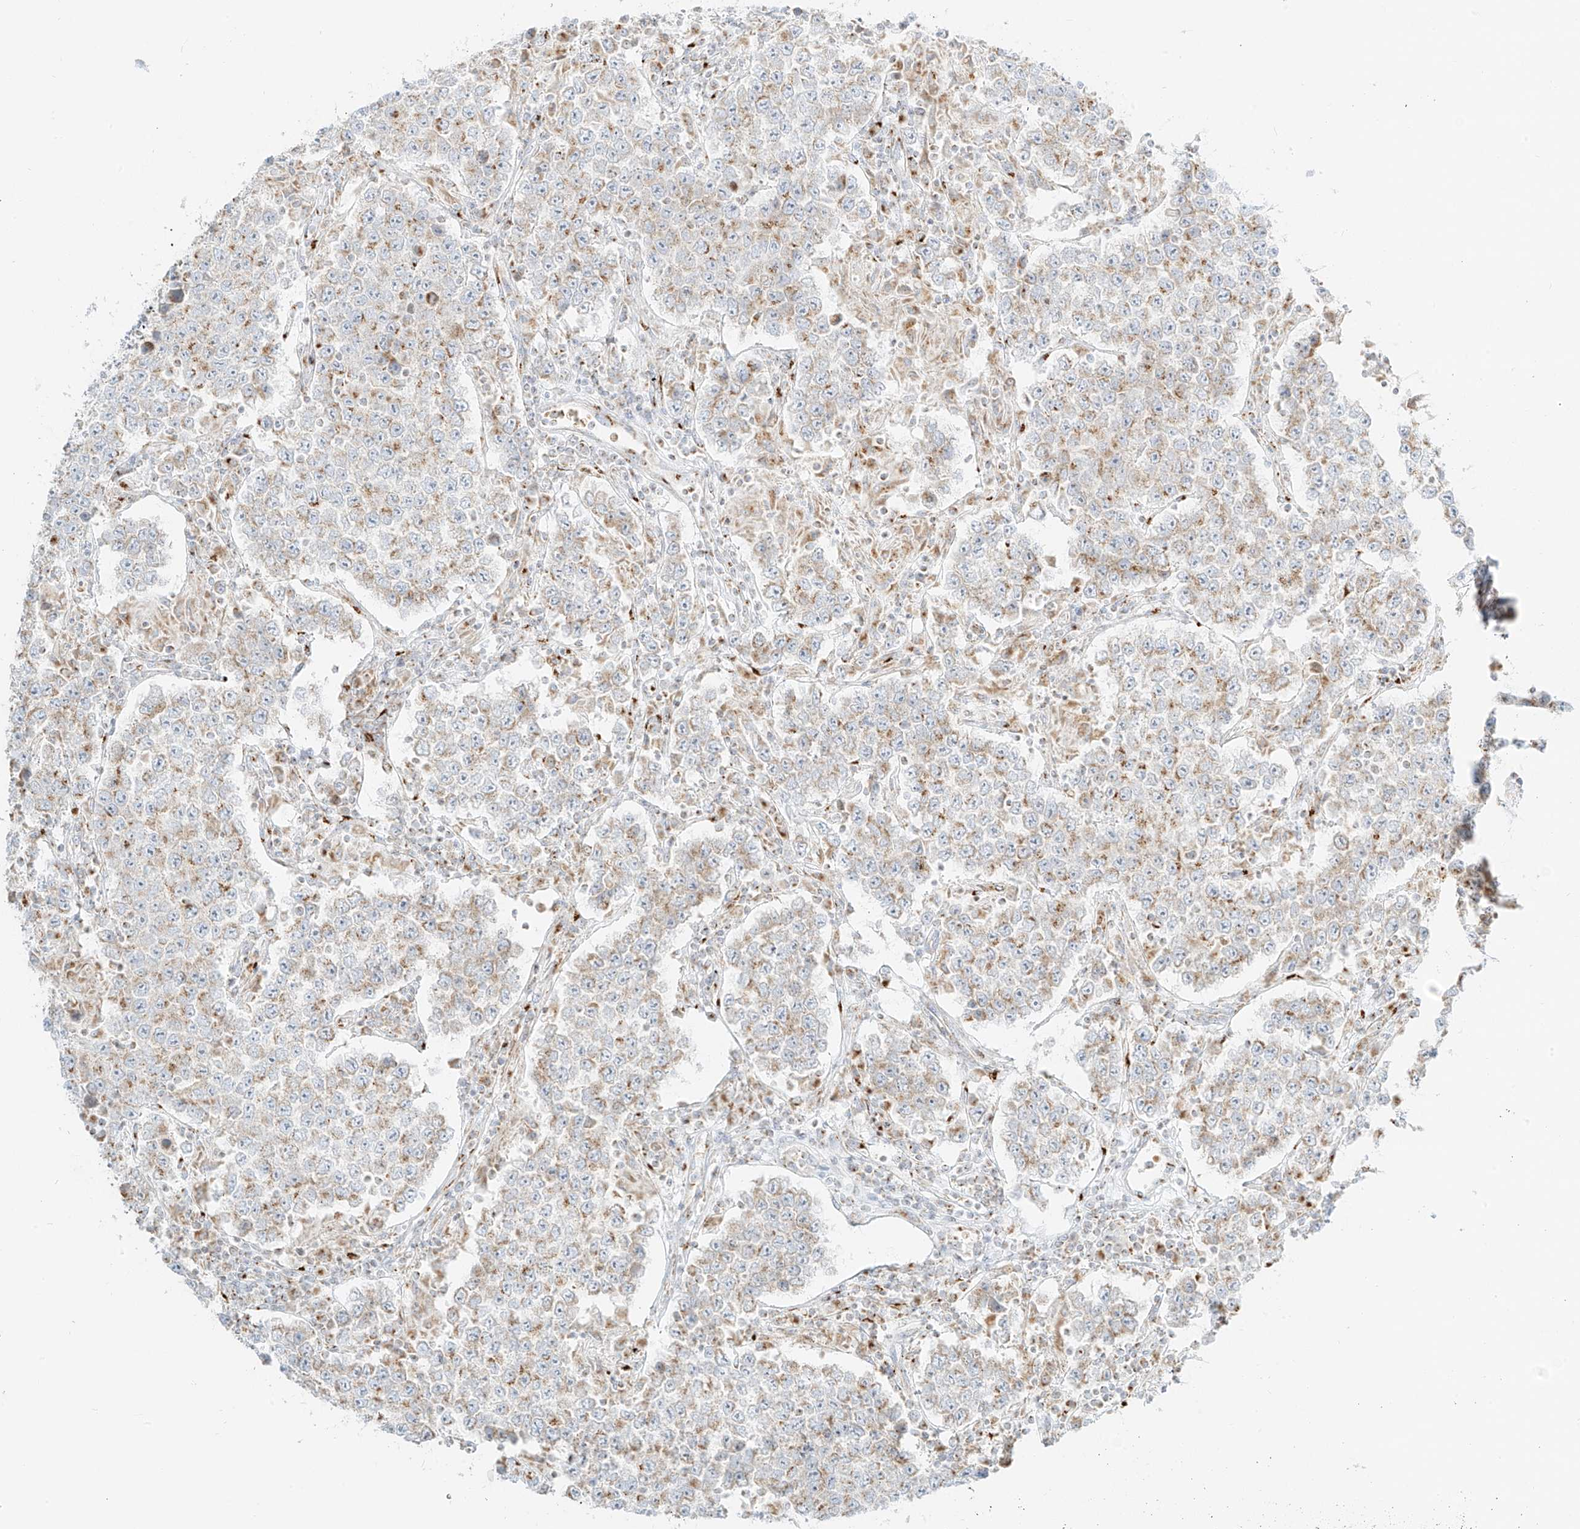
{"staining": {"intensity": "weak", "quantity": "25%-75%", "location": "cytoplasmic/membranous"}, "tissue": "testis cancer", "cell_type": "Tumor cells", "image_type": "cancer", "snomed": [{"axis": "morphology", "description": "Normal tissue, NOS"}, {"axis": "morphology", "description": "Urothelial carcinoma, High grade"}, {"axis": "morphology", "description": "Seminoma, NOS"}, {"axis": "morphology", "description": "Carcinoma, Embryonal, NOS"}, {"axis": "topography", "description": "Urinary bladder"}, {"axis": "topography", "description": "Testis"}], "caption": "This histopathology image displays testis cancer stained with IHC to label a protein in brown. The cytoplasmic/membranous of tumor cells show weak positivity for the protein. Nuclei are counter-stained blue.", "gene": "TMEM87B", "patient": {"sex": "male", "age": 41}}